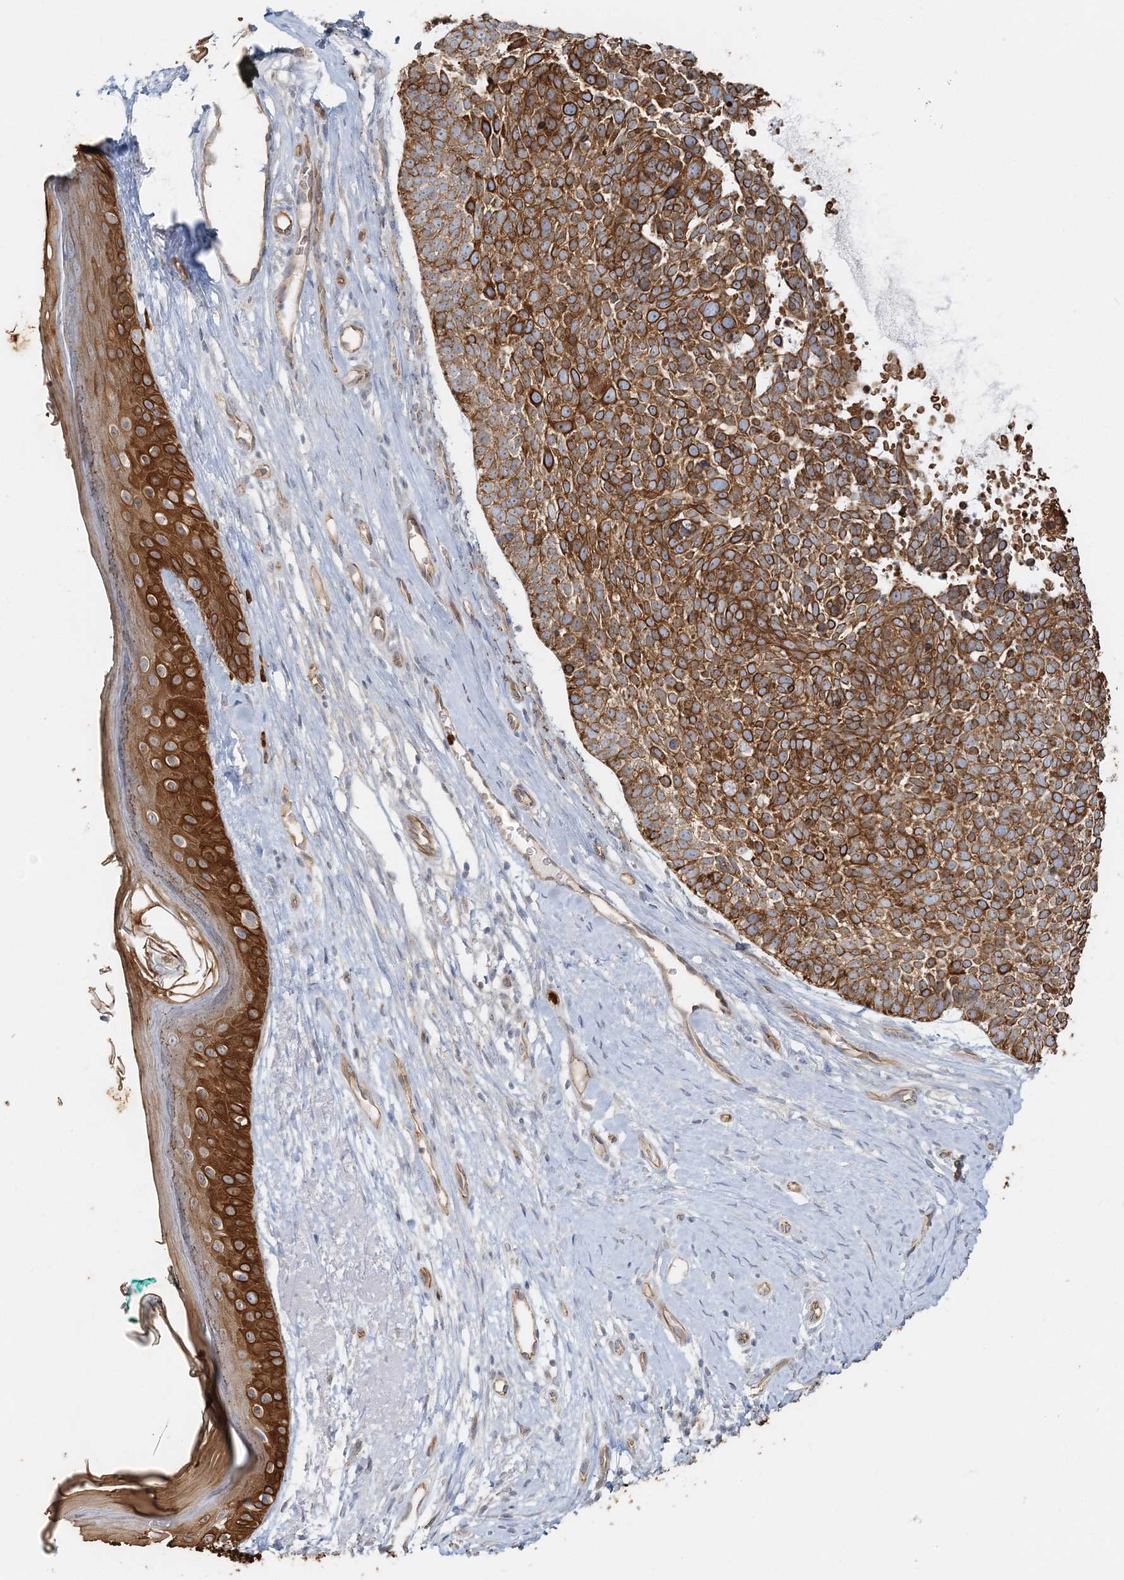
{"staining": {"intensity": "strong", "quantity": ">75%", "location": "cytoplasmic/membranous"}, "tissue": "skin cancer", "cell_type": "Tumor cells", "image_type": "cancer", "snomed": [{"axis": "morphology", "description": "Basal cell carcinoma"}, {"axis": "topography", "description": "Skin"}], "caption": "Skin basal cell carcinoma stained with IHC demonstrates strong cytoplasmic/membranous staining in approximately >75% of tumor cells. (IHC, brightfield microscopy, high magnification).", "gene": "DNAH1", "patient": {"sex": "female", "age": 81}}